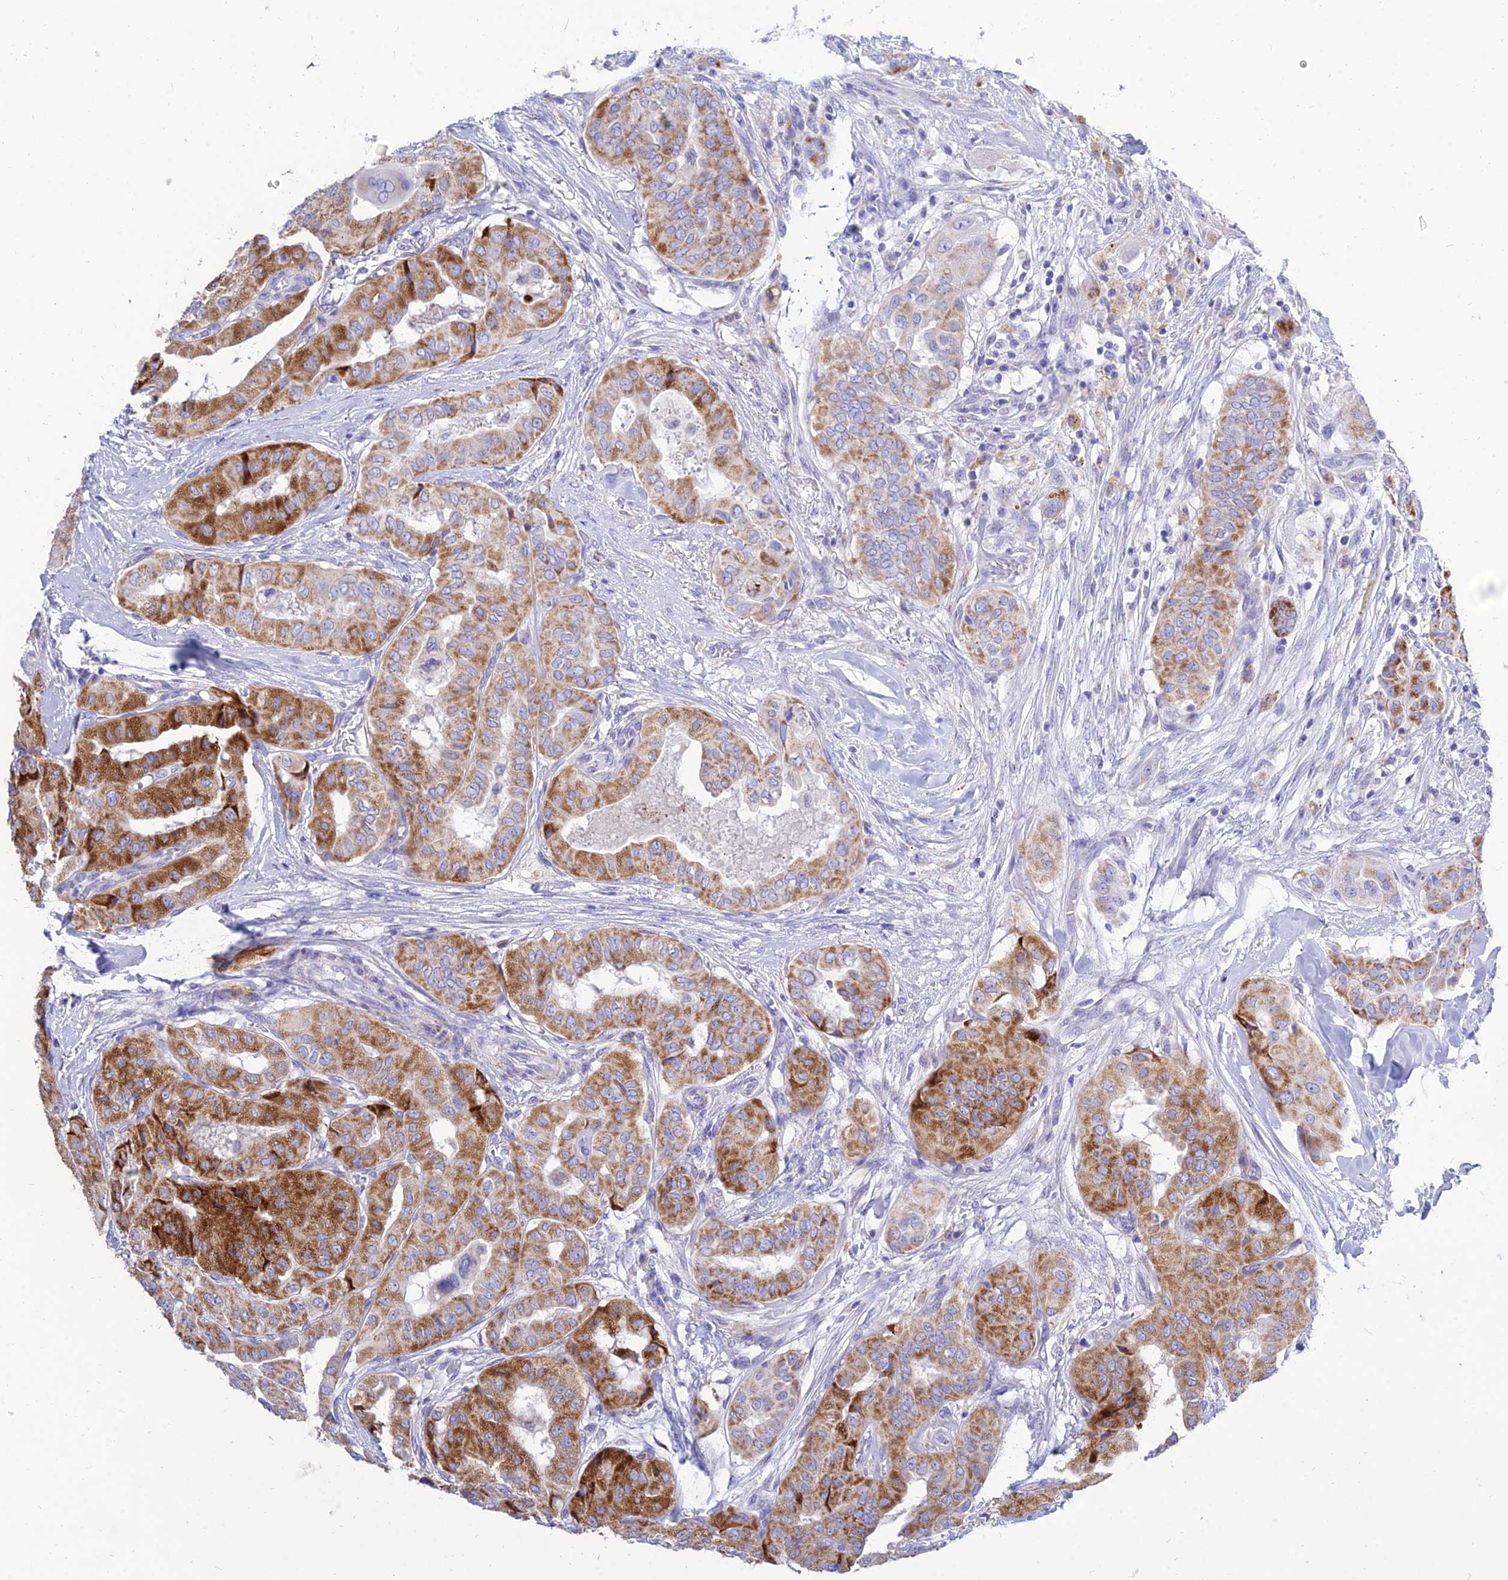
{"staining": {"intensity": "strong", "quantity": "25%-75%", "location": "cytoplasmic/membranous"}, "tissue": "thyroid cancer", "cell_type": "Tumor cells", "image_type": "cancer", "snomed": [{"axis": "morphology", "description": "Papillary adenocarcinoma, NOS"}, {"axis": "topography", "description": "Thyroid gland"}], "caption": "The immunohistochemical stain labels strong cytoplasmic/membranous staining in tumor cells of thyroid cancer (papillary adenocarcinoma) tissue. The staining is performed using DAB brown chromogen to label protein expression. The nuclei are counter-stained blue using hematoxylin.", "gene": "PKN3", "patient": {"sex": "female", "age": 59}}